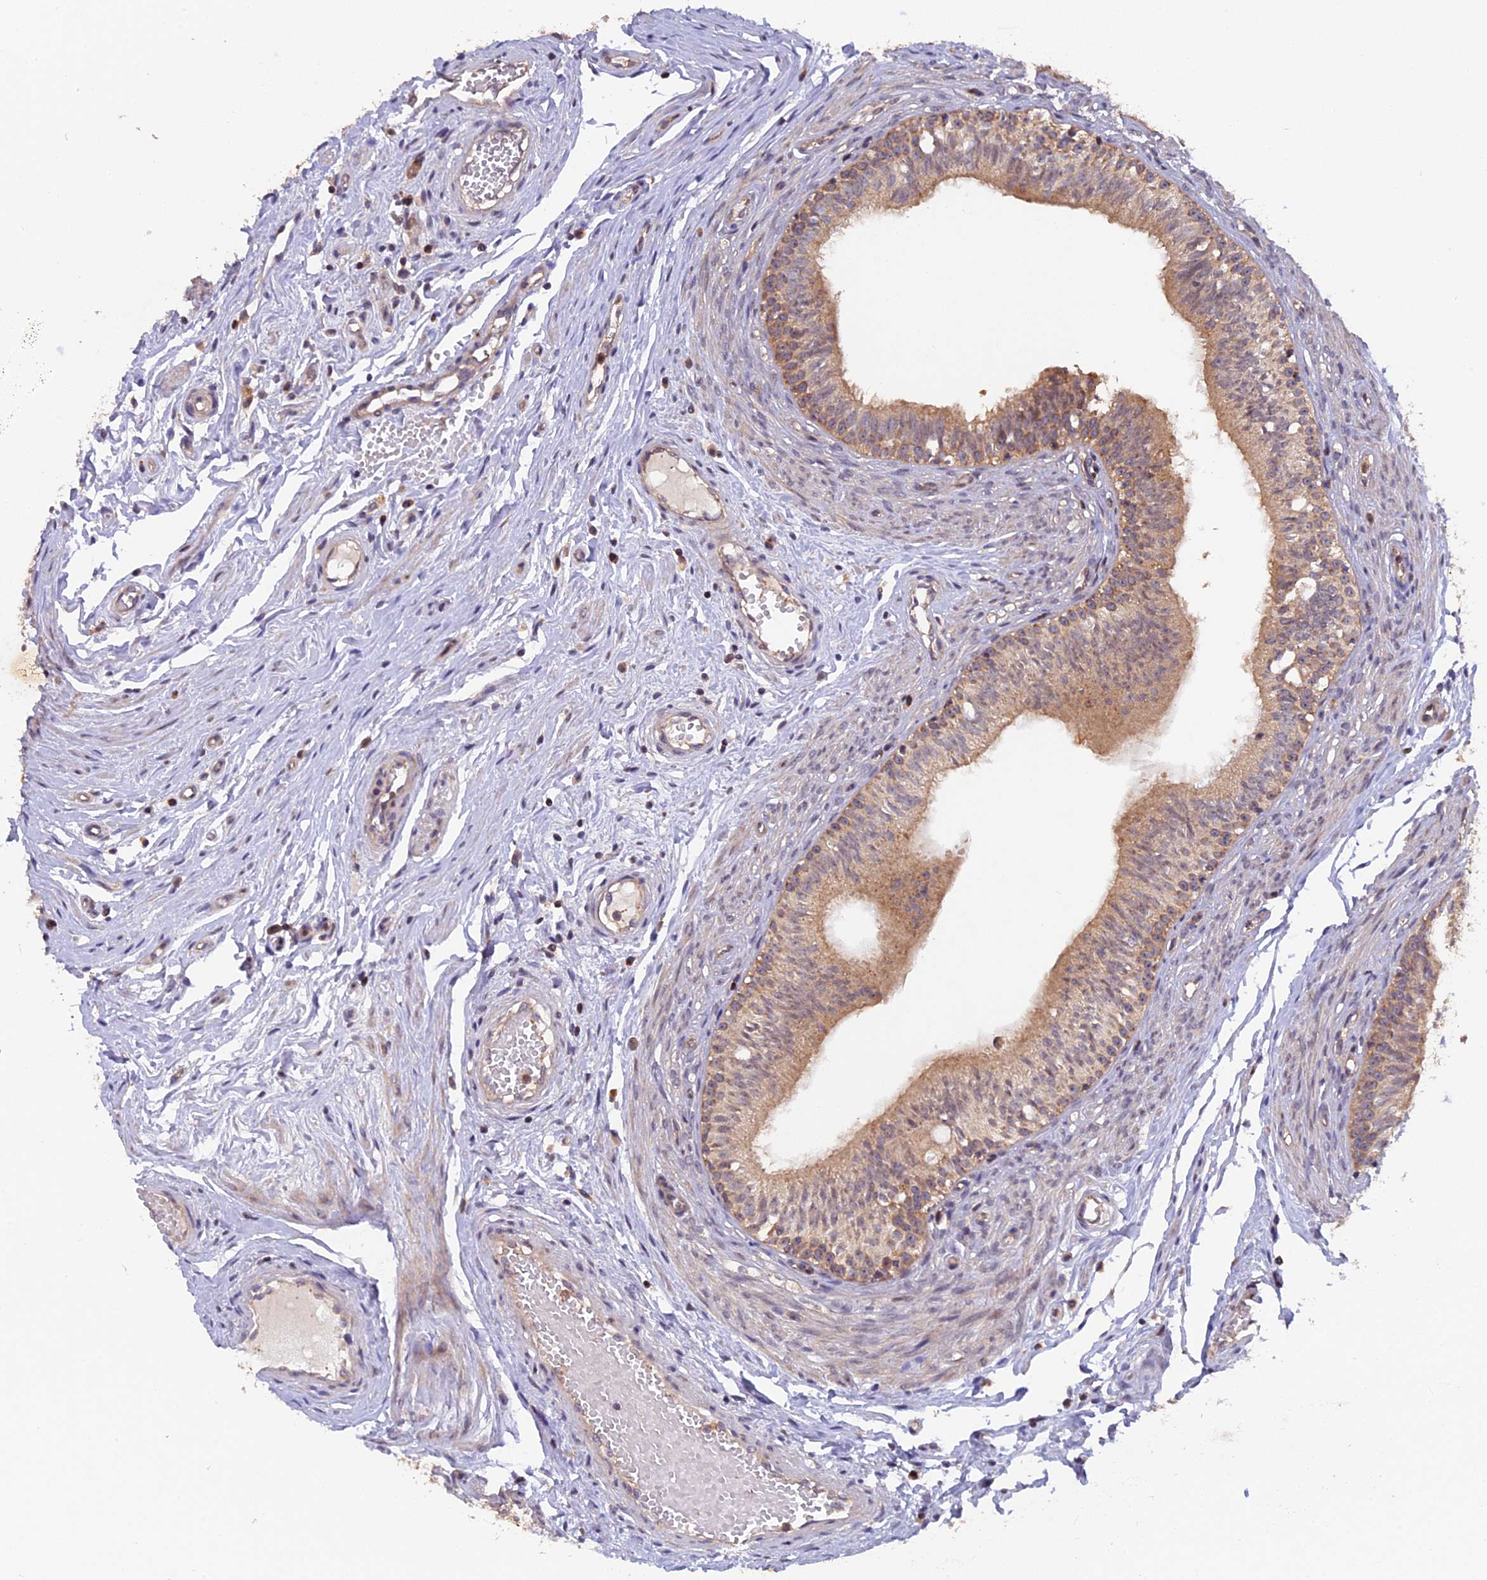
{"staining": {"intensity": "moderate", "quantity": ">75%", "location": "cytoplasmic/membranous,nuclear"}, "tissue": "epididymis", "cell_type": "Glandular cells", "image_type": "normal", "snomed": [{"axis": "morphology", "description": "Normal tissue, NOS"}, {"axis": "topography", "description": "Epididymis, spermatic cord, NOS"}], "caption": "DAB immunohistochemical staining of unremarkable human epididymis demonstrates moderate cytoplasmic/membranous,nuclear protein staining in about >75% of glandular cells. (brown staining indicates protein expression, while blue staining denotes nuclei).", "gene": "FERMT1", "patient": {"sex": "male", "age": 22}}